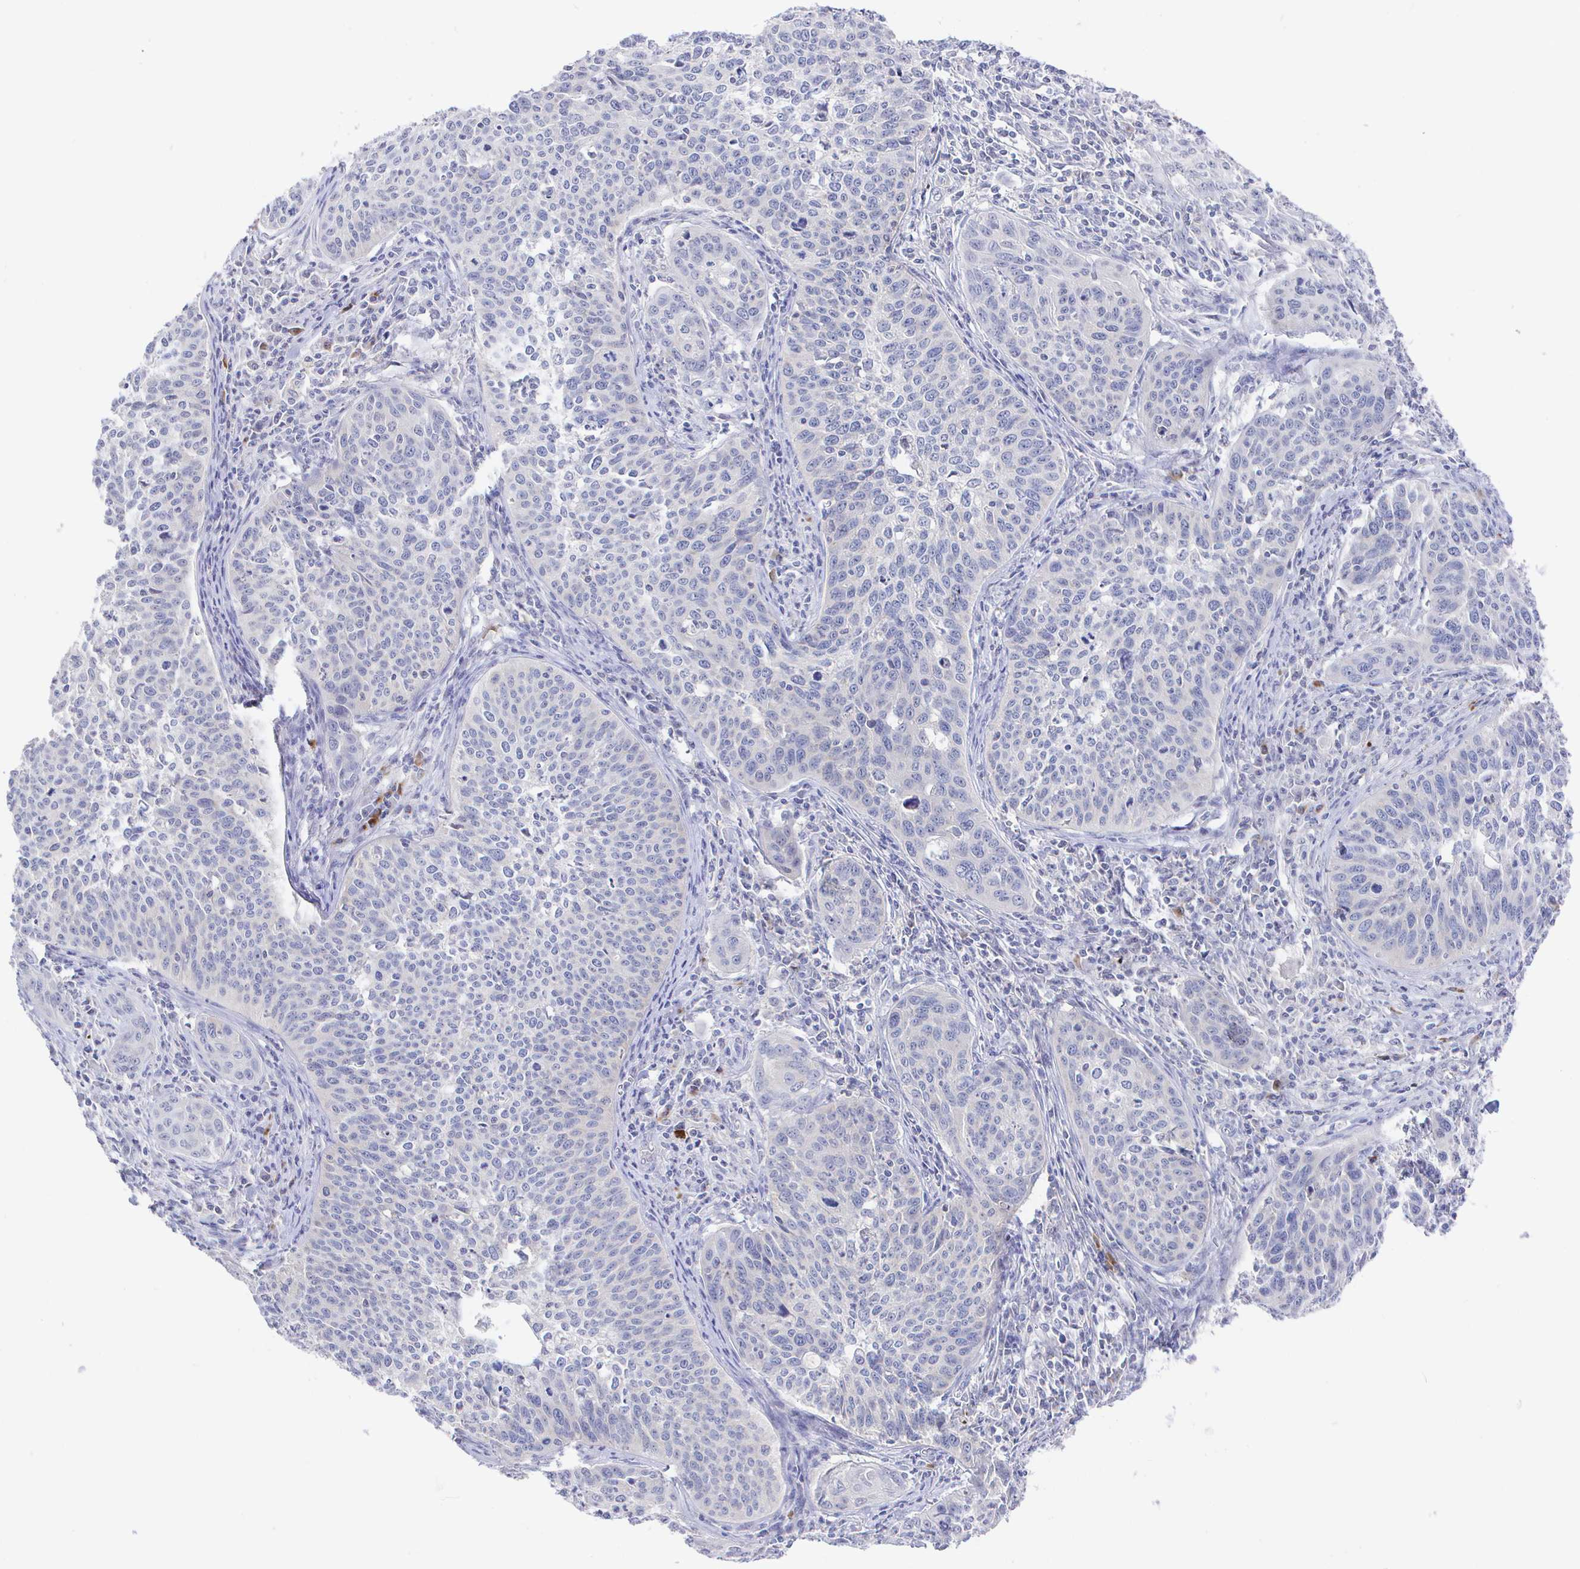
{"staining": {"intensity": "negative", "quantity": "none", "location": "none"}, "tissue": "cervical cancer", "cell_type": "Tumor cells", "image_type": "cancer", "snomed": [{"axis": "morphology", "description": "Squamous cell carcinoma, NOS"}, {"axis": "topography", "description": "Cervix"}], "caption": "Protein analysis of cervical cancer (squamous cell carcinoma) demonstrates no significant expression in tumor cells.", "gene": "LRRC23", "patient": {"sex": "female", "age": 31}}